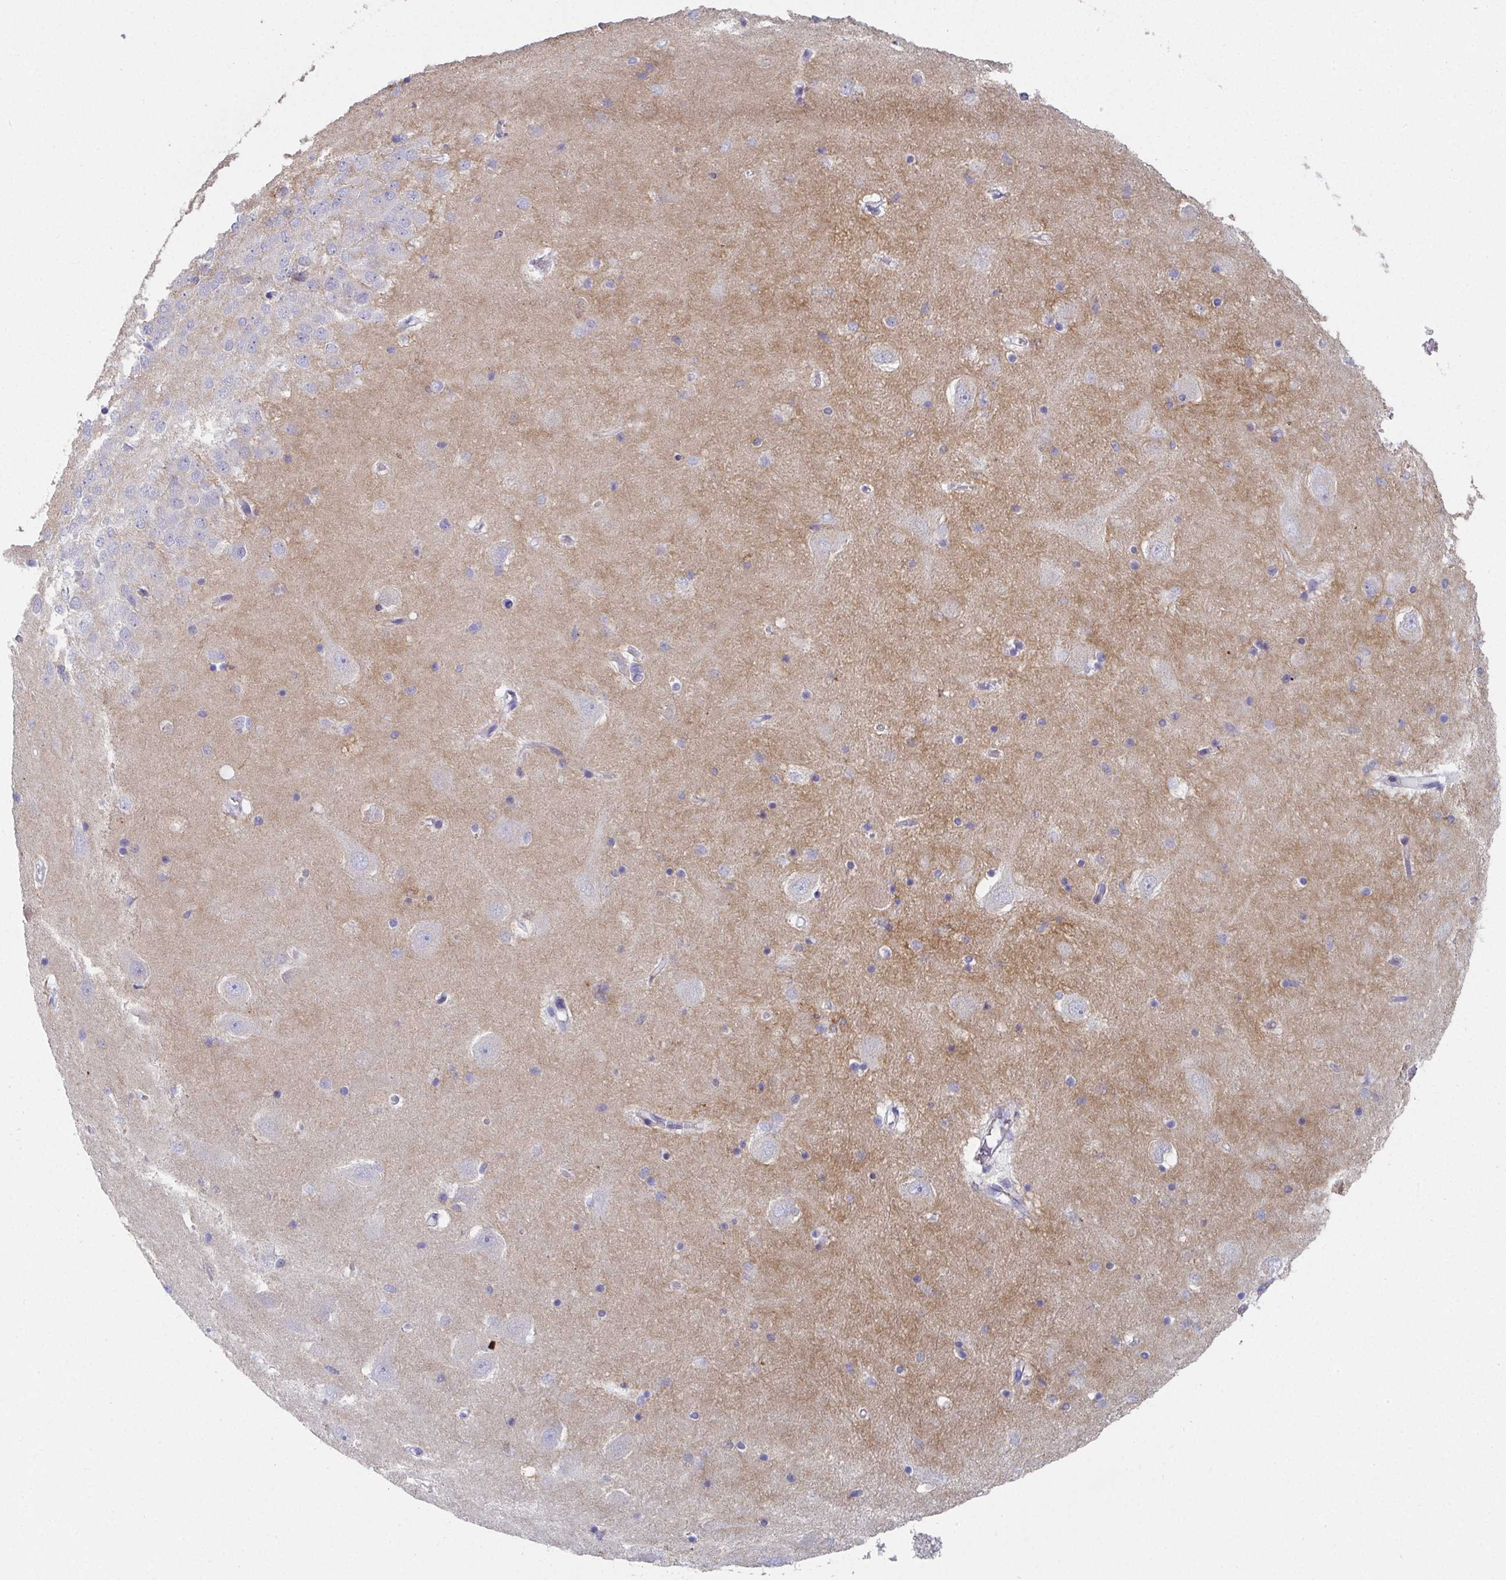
{"staining": {"intensity": "negative", "quantity": "none", "location": "none"}, "tissue": "hippocampus", "cell_type": "Glial cells", "image_type": "normal", "snomed": [{"axis": "morphology", "description": "Normal tissue, NOS"}, {"axis": "topography", "description": "Hippocampus"}], "caption": "An IHC micrograph of unremarkable hippocampus is shown. There is no staining in glial cells of hippocampus.", "gene": "ATP5F1C", "patient": {"sex": "male", "age": 58}}